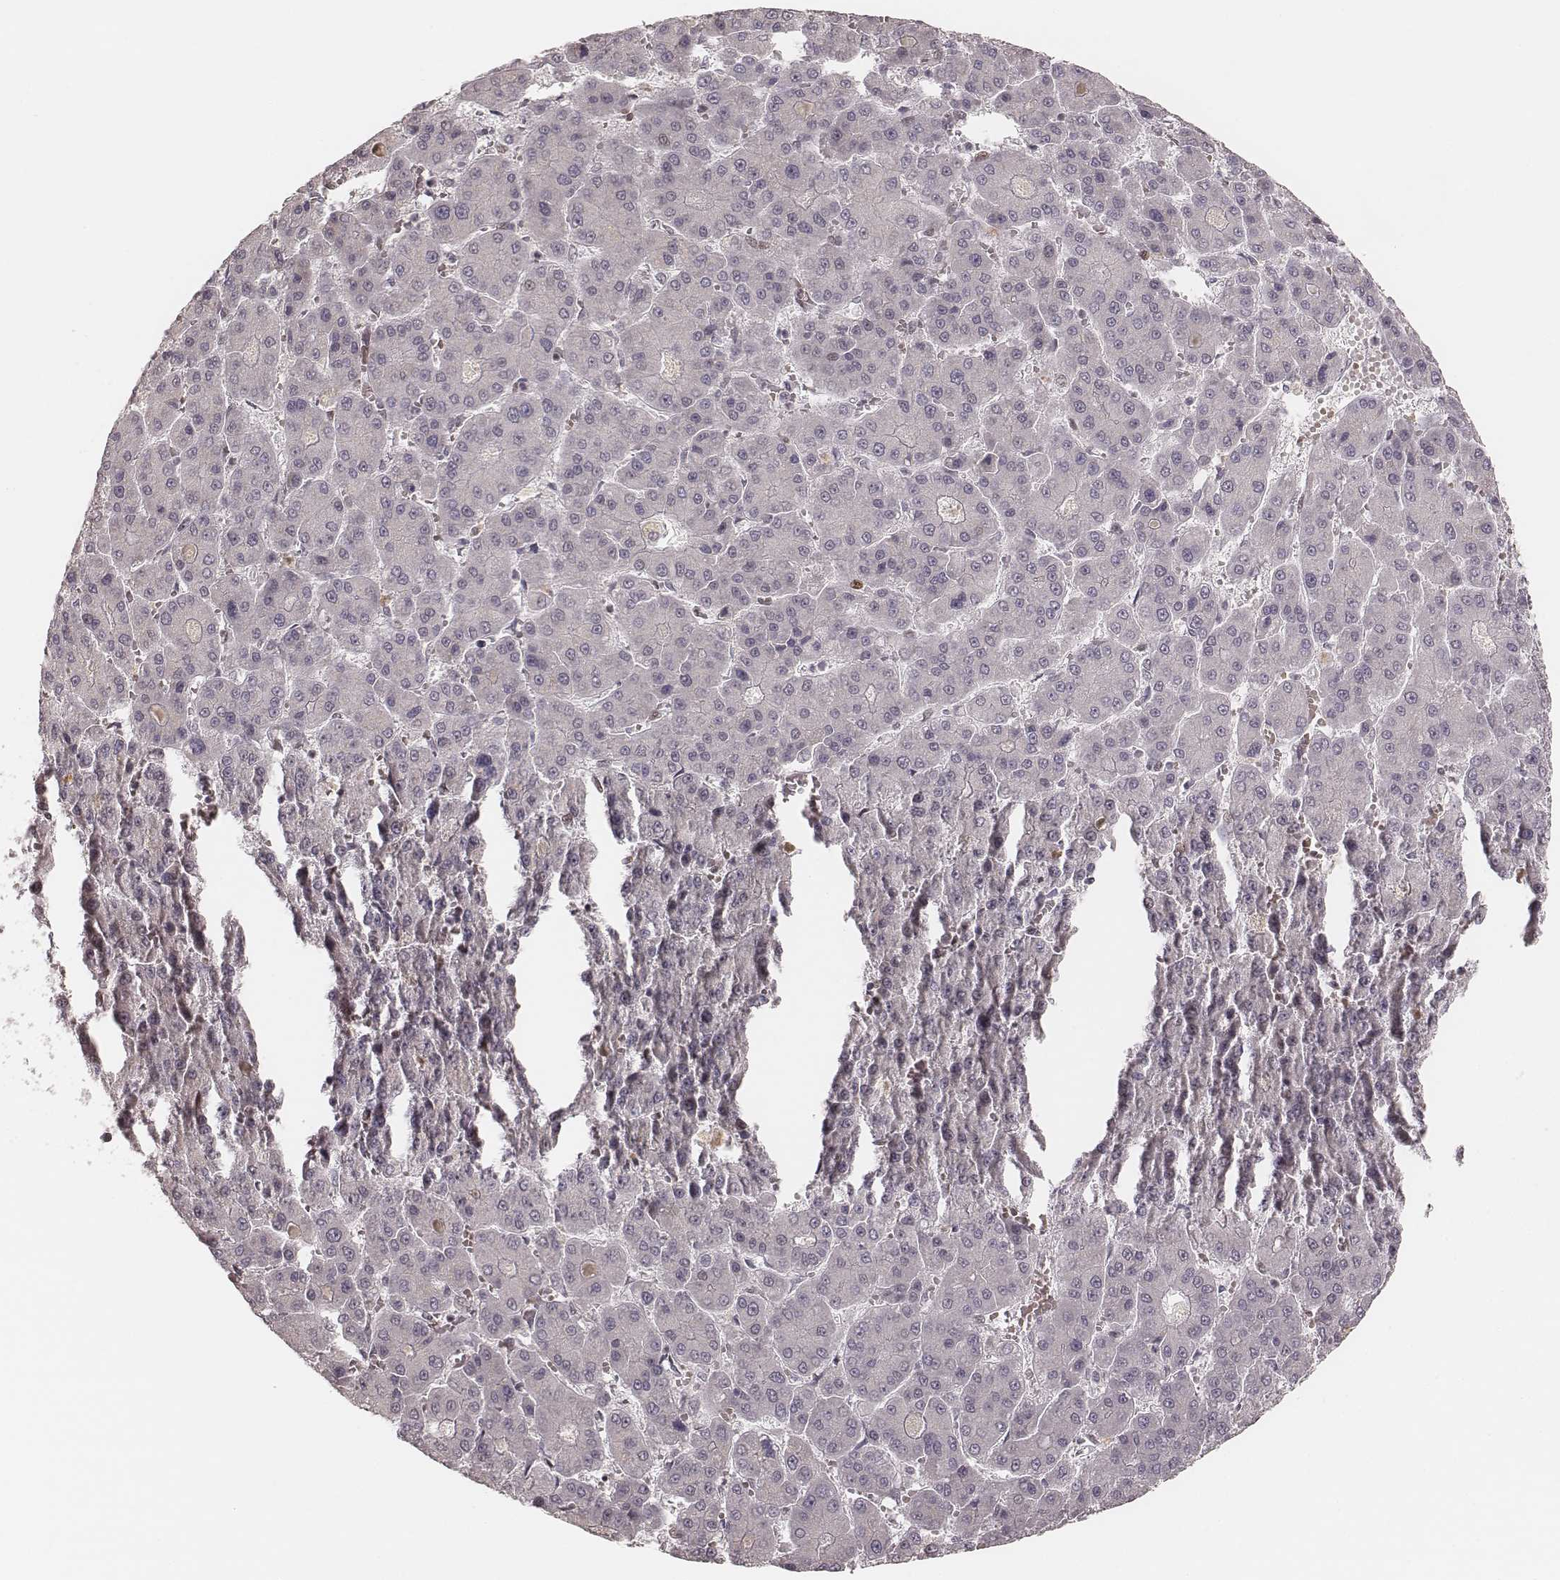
{"staining": {"intensity": "negative", "quantity": "none", "location": "none"}, "tissue": "liver cancer", "cell_type": "Tumor cells", "image_type": "cancer", "snomed": [{"axis": "morphology", "description": "Carcinoma, Hepatocellular, NOS"}, {"axis": "topography", "description": "Liver"}], "caption": "This is a photomicrograph of immunohistochemistry (IHC) staining of liver cancer (hepatocellular carcinoma), which shows no staining in tumor cells.", "gene": "HNRNPC", "patient": {"sex": "male", "age": 70}}